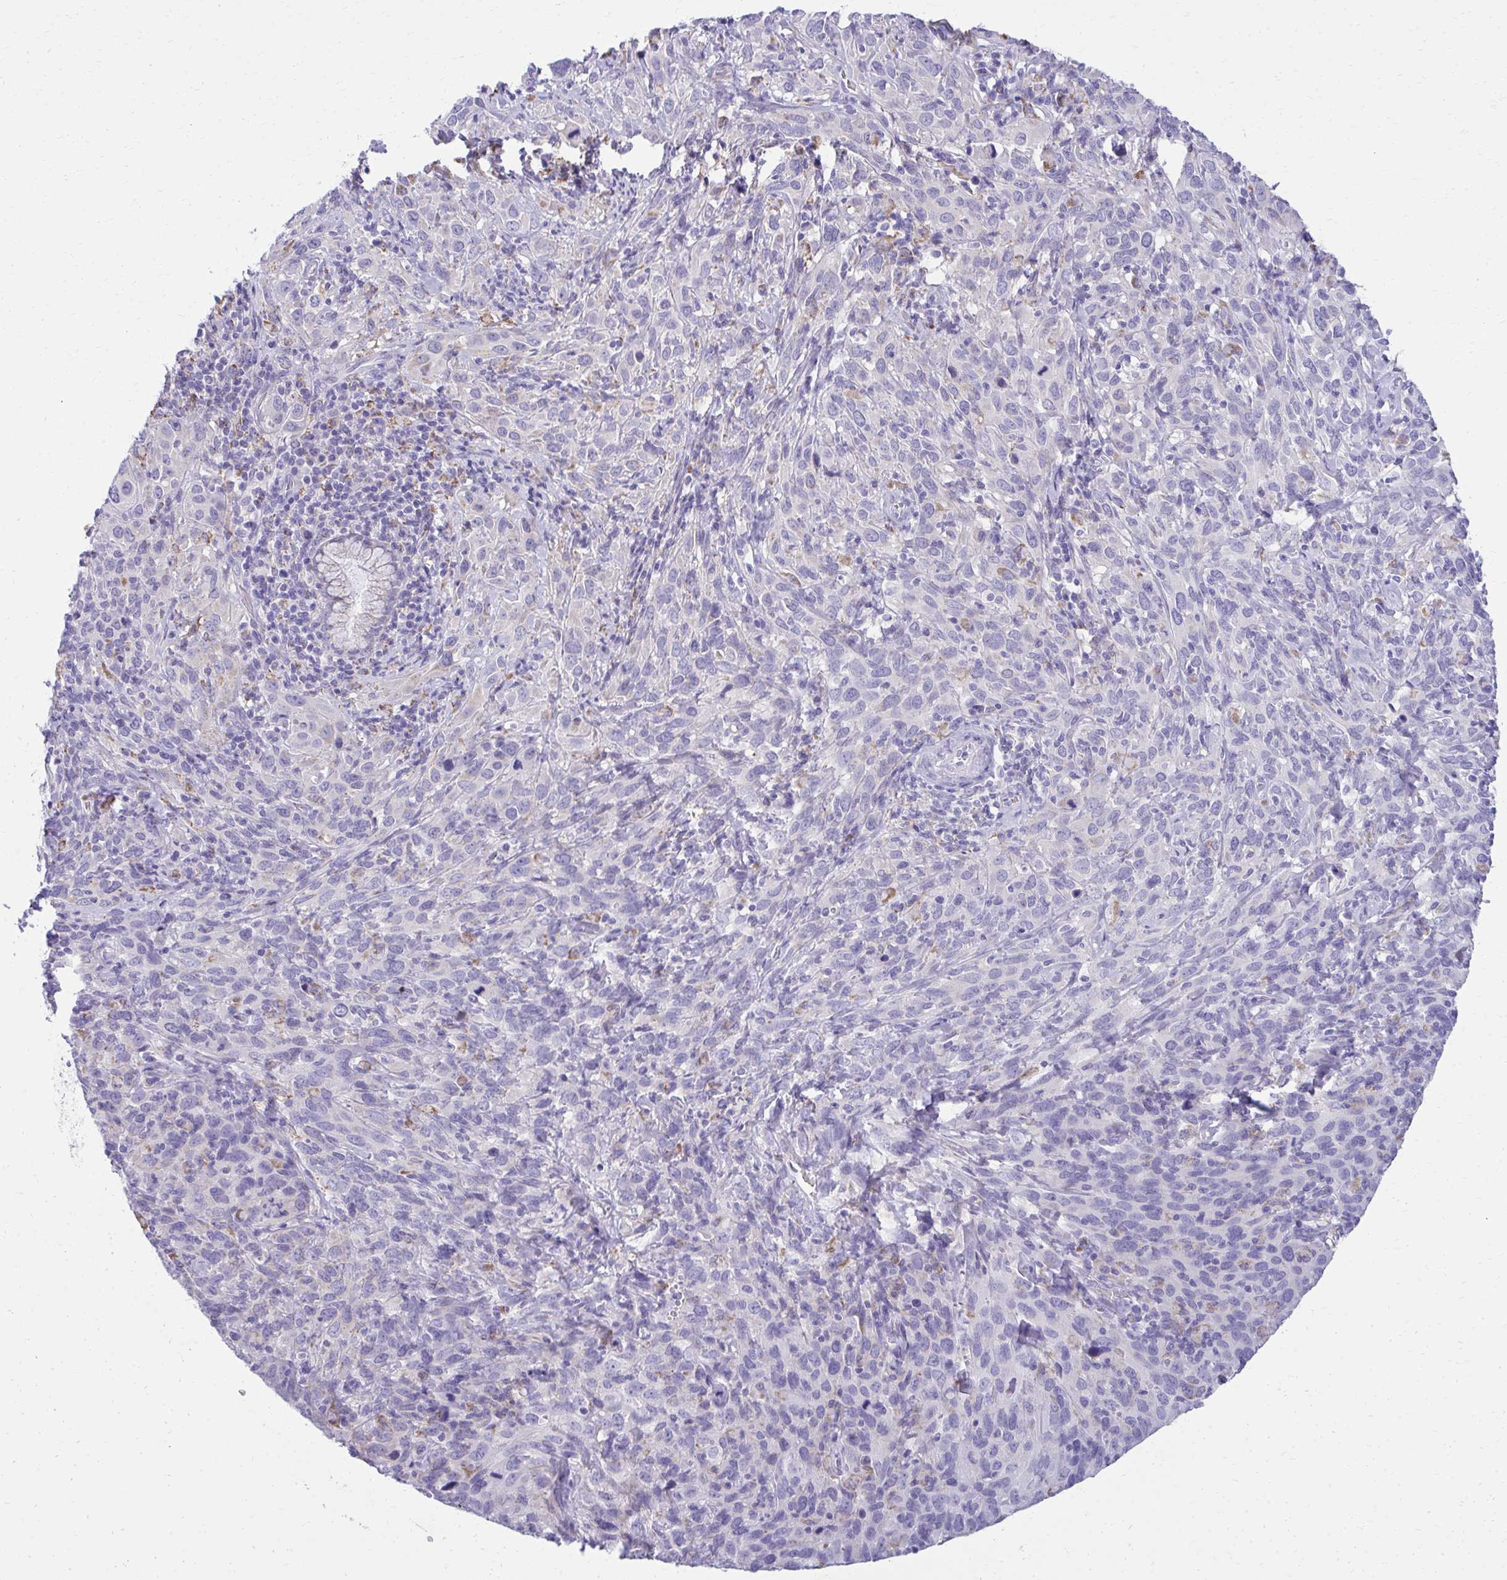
{"staining": {"intensity": "negative", "quantity": "none", "location": "none"}, "tissue": "cervical cancer", "cell_type": "Tumor cells", "image_type": "cancer", "snomed": [{"axis": "morphology", "description": "Normal tissue, NOS"}, {"axis": "morphology", "description": "Squamous cell carcinoma, NOS"}, {"axis": "topography", "description": "Cervix"}], "caption": "This image is of squamous cell carcinoma (cervical) stained with IHC to label a protein in brown with the nuclei are counter-stained blue. There is no positivity in tumor cells. (DAB (3,3'-diaminobenzidine) IHC with hematoxylin counter stain).", "gene": "AIG1", "patient": {"sex": "female", "age": 51}}